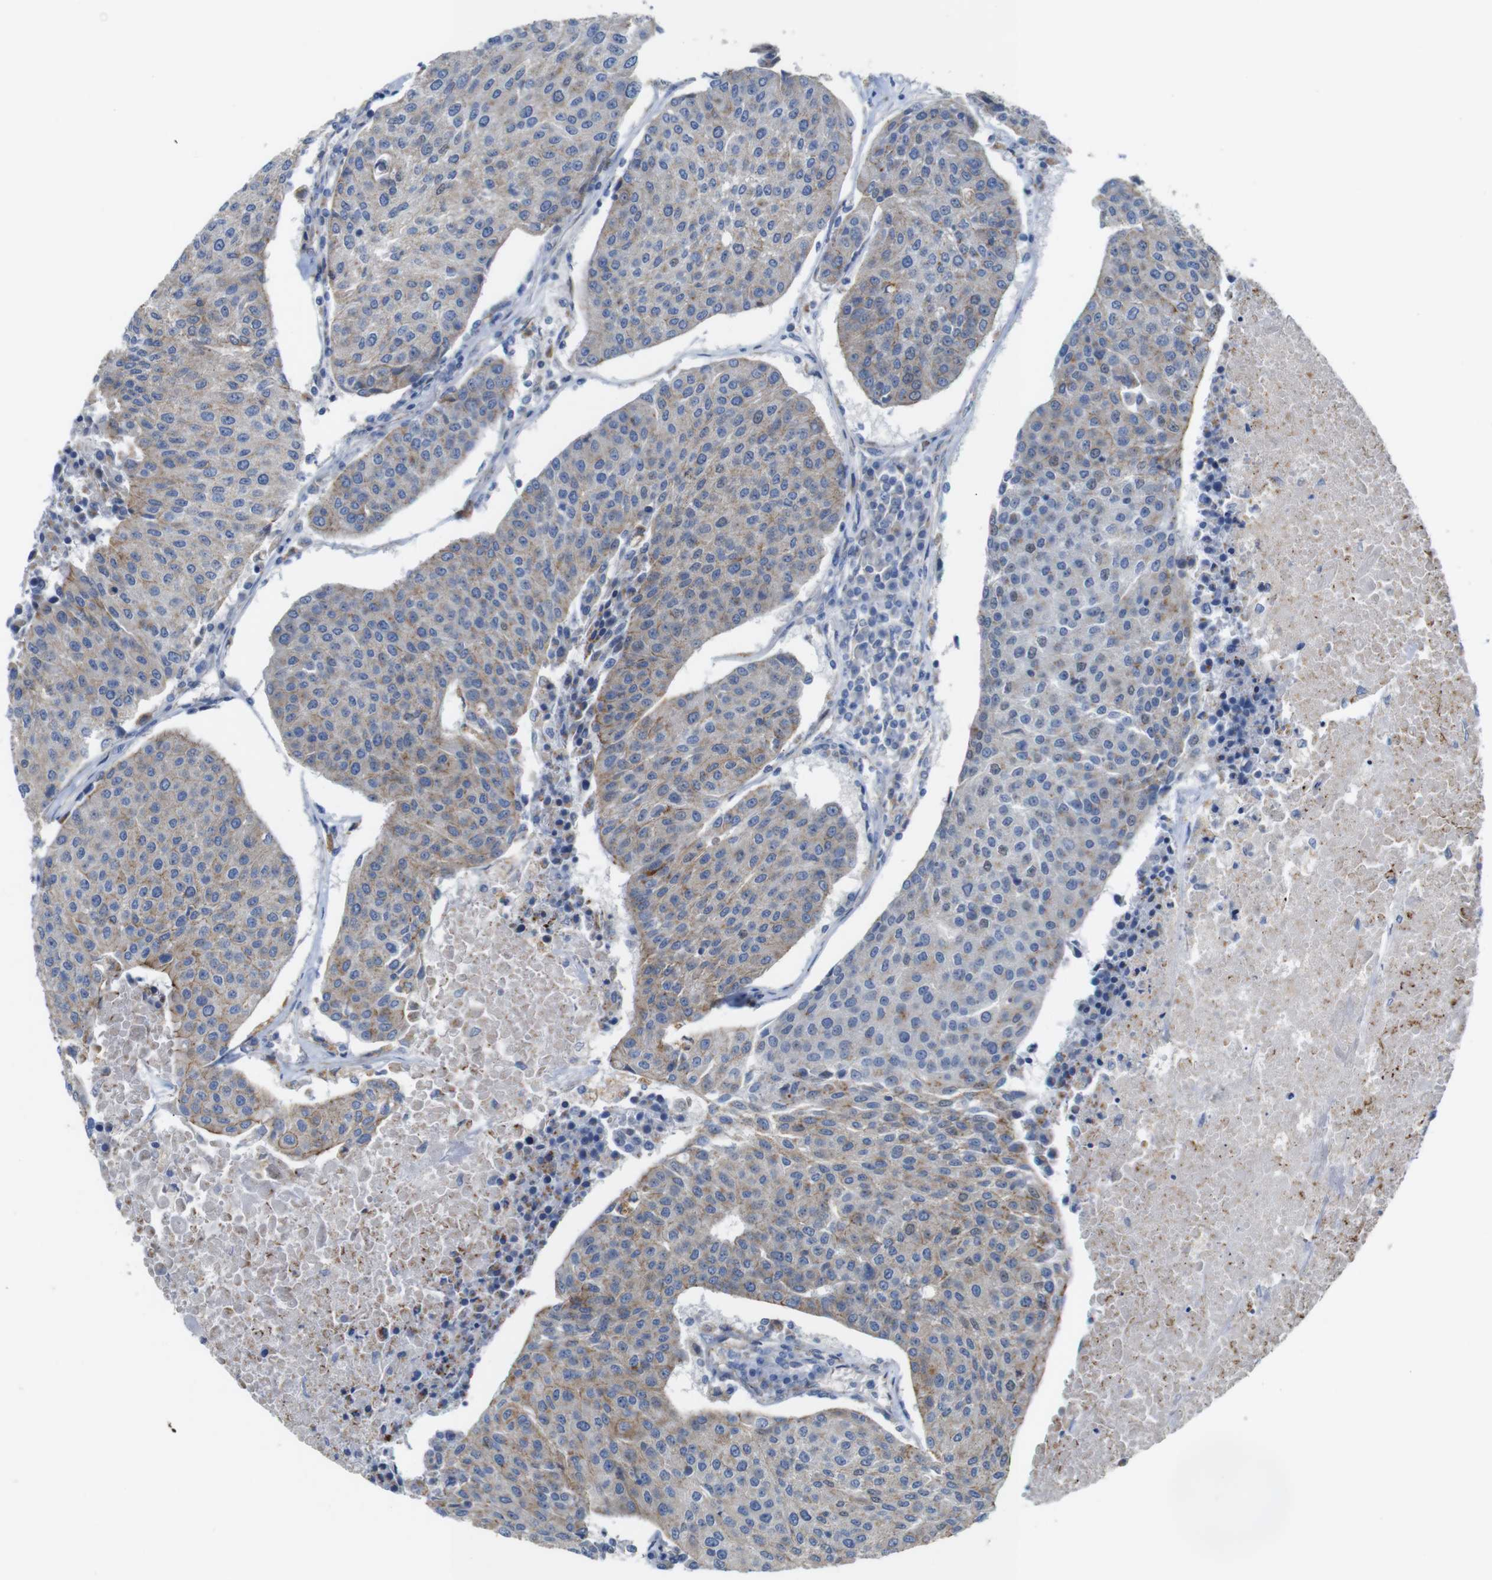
{"staining": {"intensity": "weak", "quantity": "25%-75%", "location": "cytoplasmic/membranous"}, "tissue": "urothelial cancer", "cell_type": "Tumor cells", "image_type": "cancer", "snomed": [{"axis": "morphology", "description": "Urothelial carcinoma, High grade"}, {"axis": "topography", "description": "Urinary bladder"}], "caption": "Brown immunohistochemical staining in urothelial cancer displays weak cytoplasmic/membranous staining in about 25%-75% of tumor cells. (DAB IHC with brightfield microscopy, high magnification).", "gene": "NHLRC3", "patient": {"sex": "female", "age": 85}}